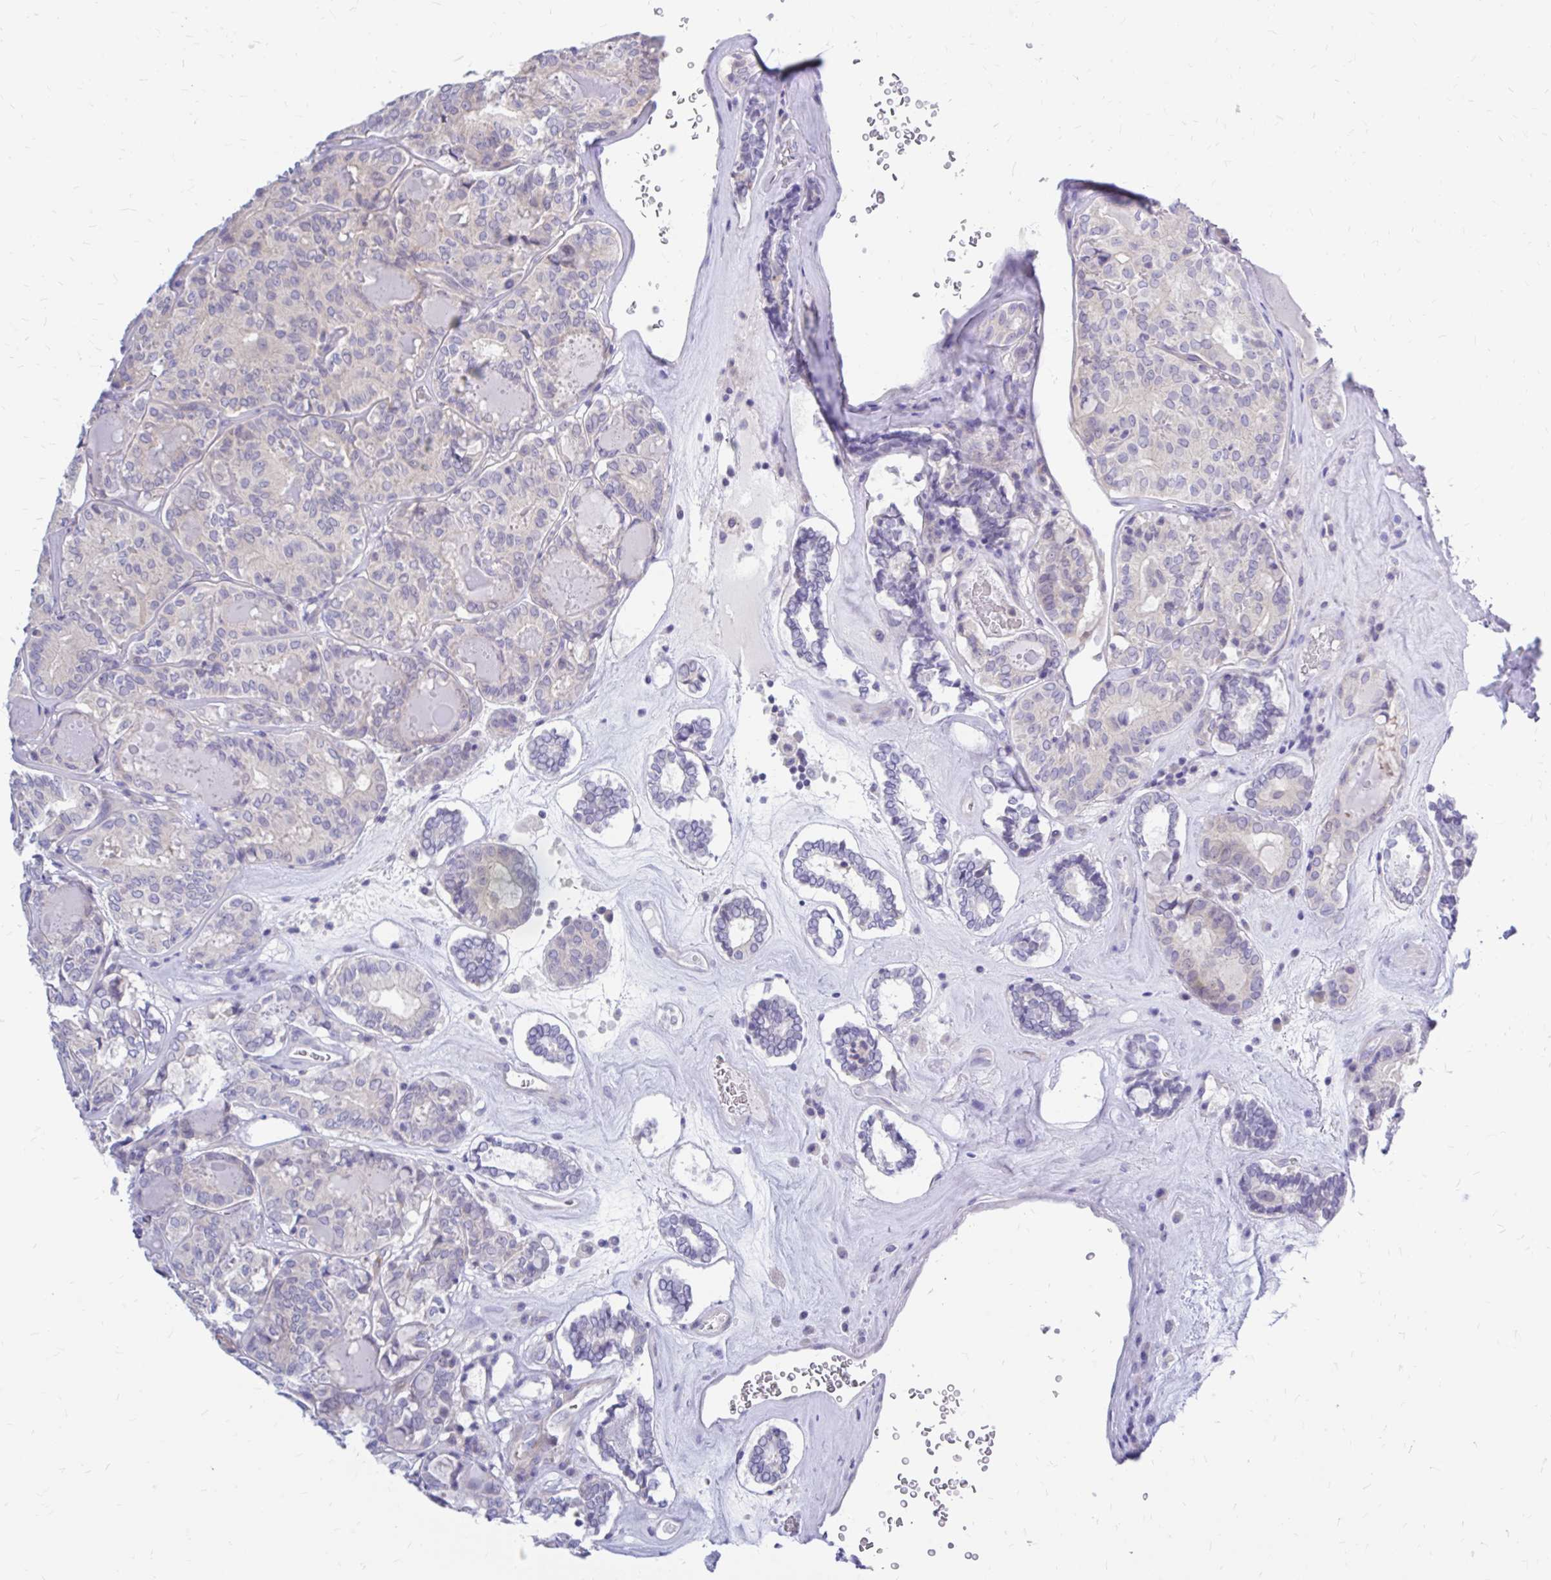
{"staining": {"intensity": "negative", "quantity": "none", "location": "none"}, "tissue": "thyroid cancer", "cell_type": "Tumor cells", "image_type": "cancer", "snomed": [{"axis": "morphology", "description": "Papillary adenocarcinoma, NOS"}, {"axis": "topography", "description": "Thyroid gland"}], "caption": "Immunohistochemistry image of human thyroid cancer (papillary adenocarcinoma) stained for a protein (brown), which displays no positivity in tumor cells.", "gene": "MAP1LC3A", "patient": {"sex": "female", "age": 72}}